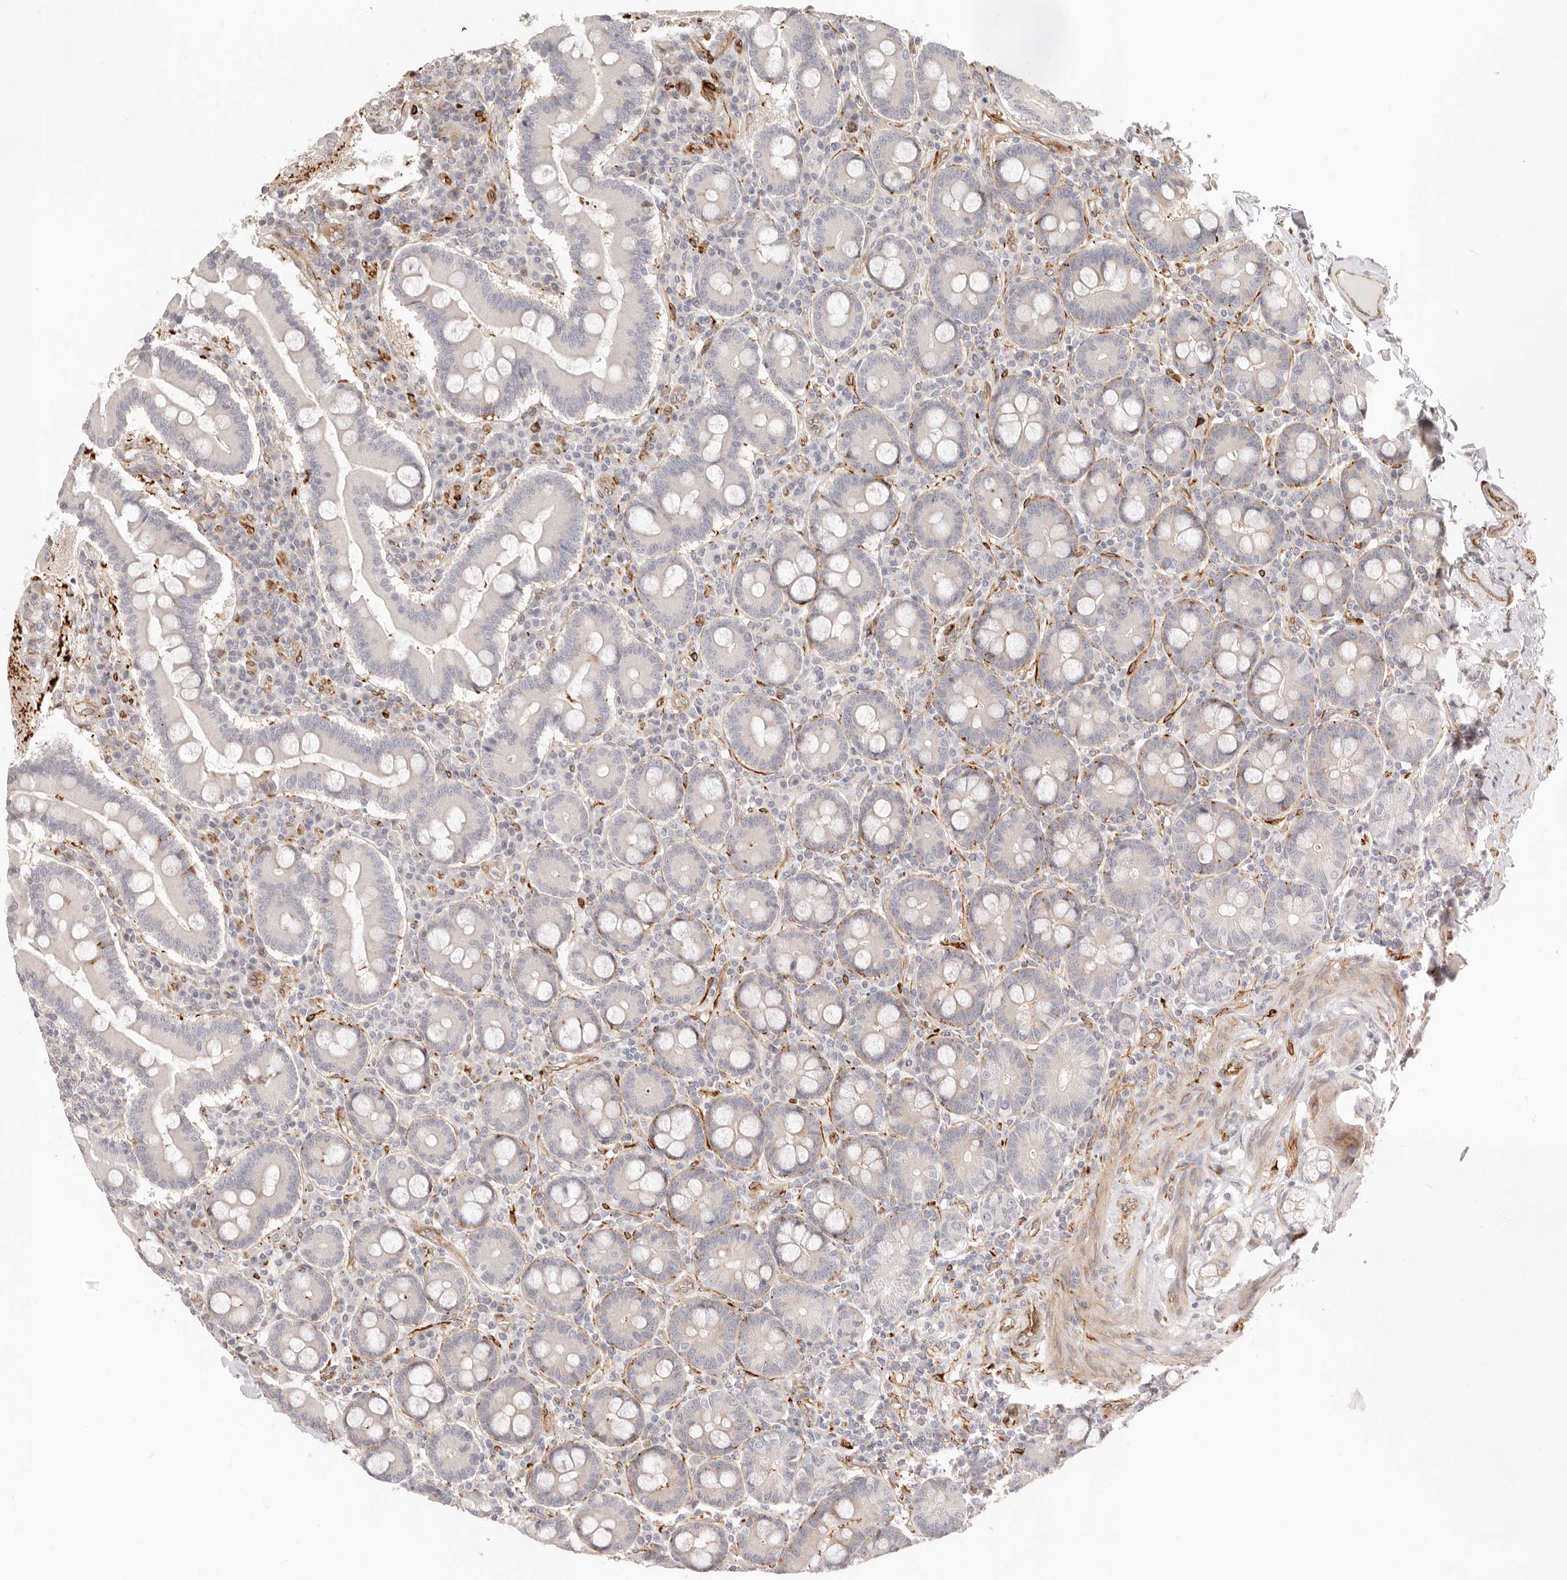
{"staining": {"intensity": "moderate", "quantity": "<25%", "location": "cytoplasmic/membranous"}, "tissue": "duodenum", "cell_type": "Glandular cells", "image_type": "normal", "snomed": [{"axis": "morphology", "description": "Normal tissue, NOS"}, {"axis": "topography", "description": "Duodenum"}], "caption": "Immunohistochemical staining of unremarkable duodenum displays <25% levels of moderate cytoplasmic/membranous protein expression in about <25% of glandular cells. Nuclei are stained in blue.", "gene": "SASS6", "patient": {"sex": "male", "age": 50}}